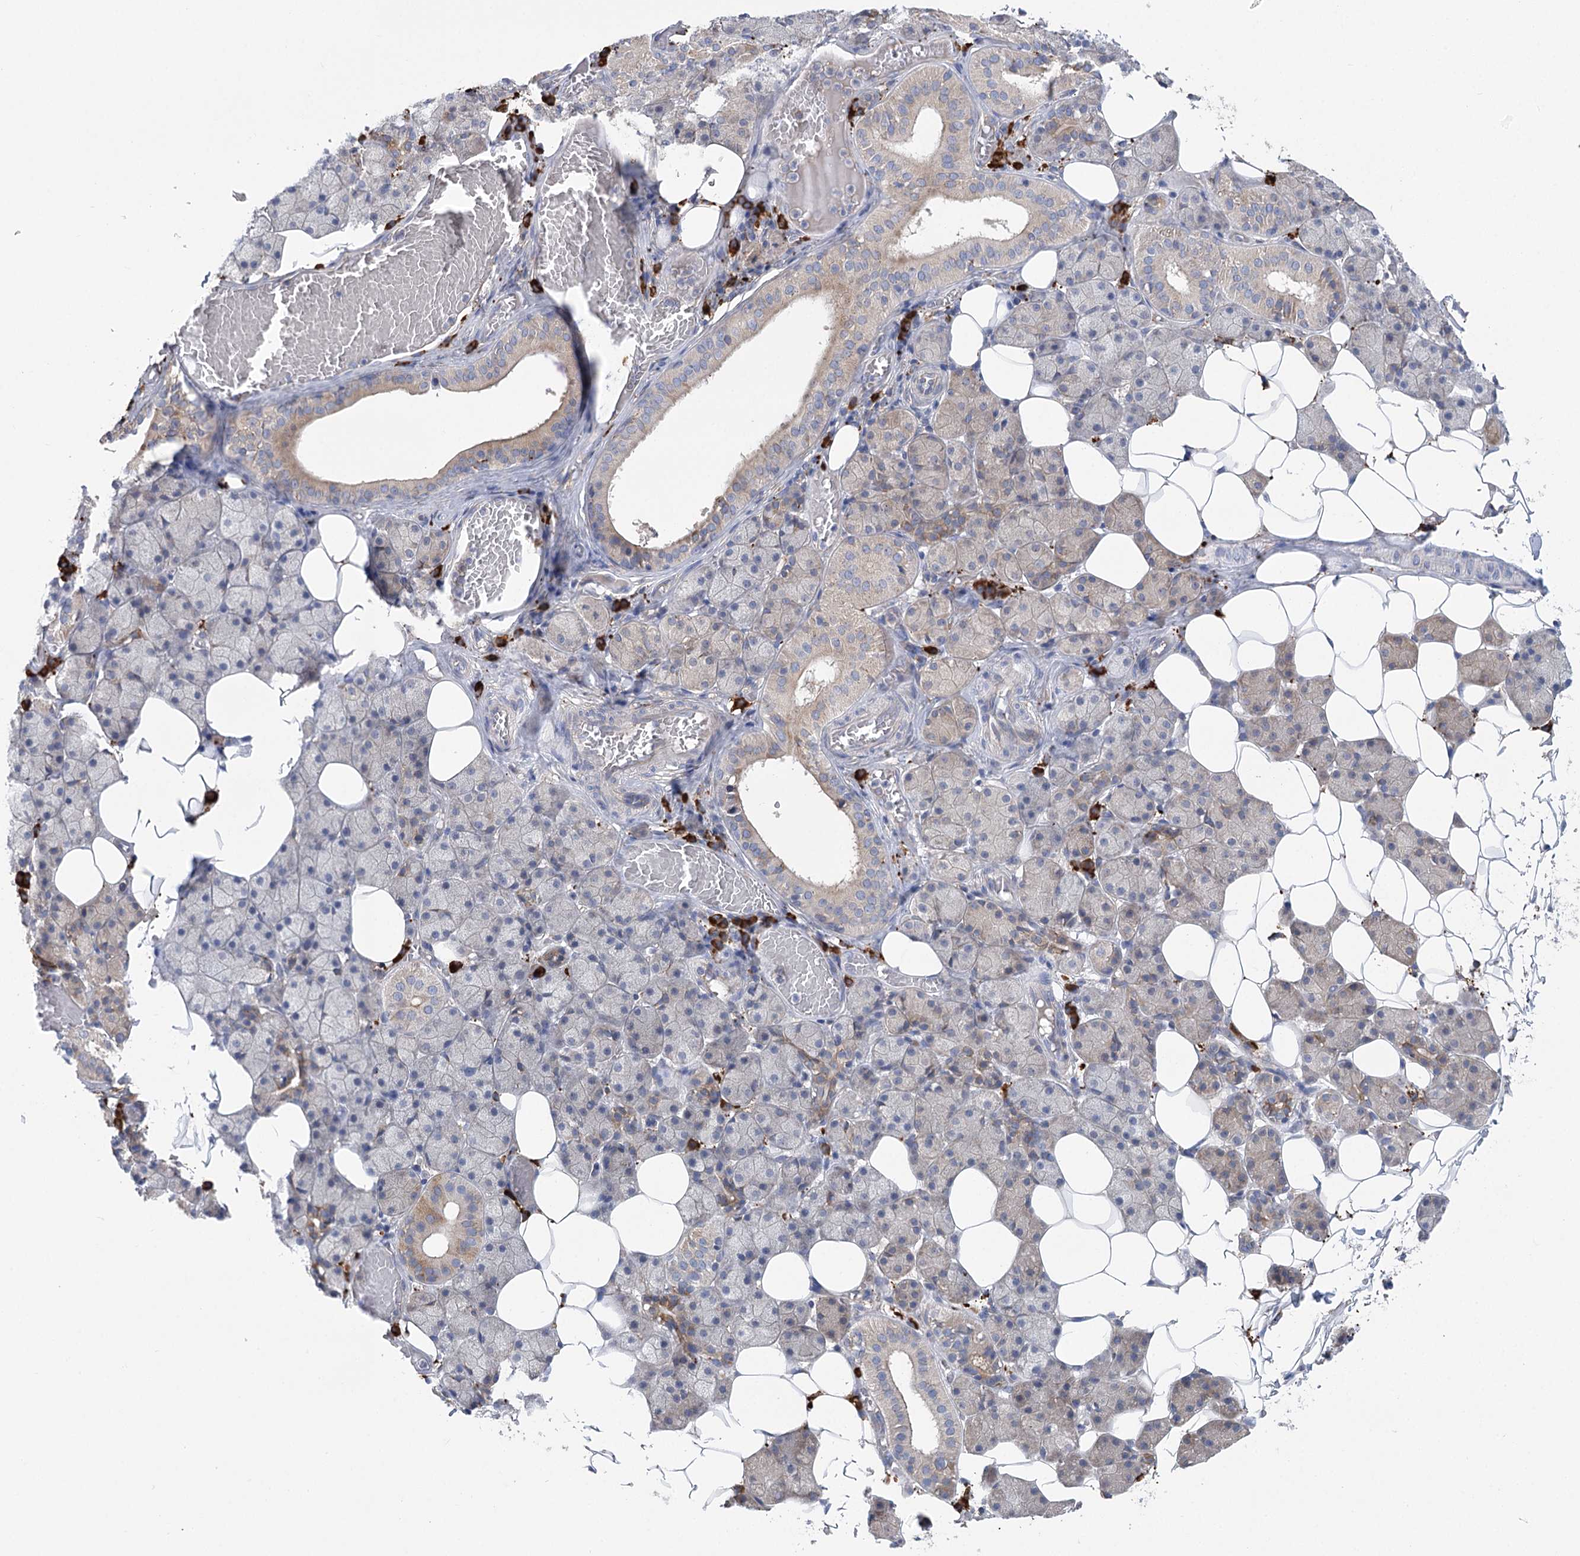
{"staining": {"intensity": "weak", "quantity": "<25%", "location": "cytoplasmic/membranous"}, "tissue": "salivary gland", "cell_type": "Glandular cells", "image_type": "normal", "snomed": [{"axis": "morphology", "description": "Normal tissue, NOS"}, {"axis": "topography", "description": "Salivary gland"}], "caption": "Histopathology image shows no protein expression in glandular cells of normal salivary gland. (Stains: DAB (3,3'-diaminobenzidine) IHC with hematoxylin counter stain, Microscopy: brightfield microscopy at high magnification).", "gene": "METTL24", "patient": {"sex": "female", "age": 33}}